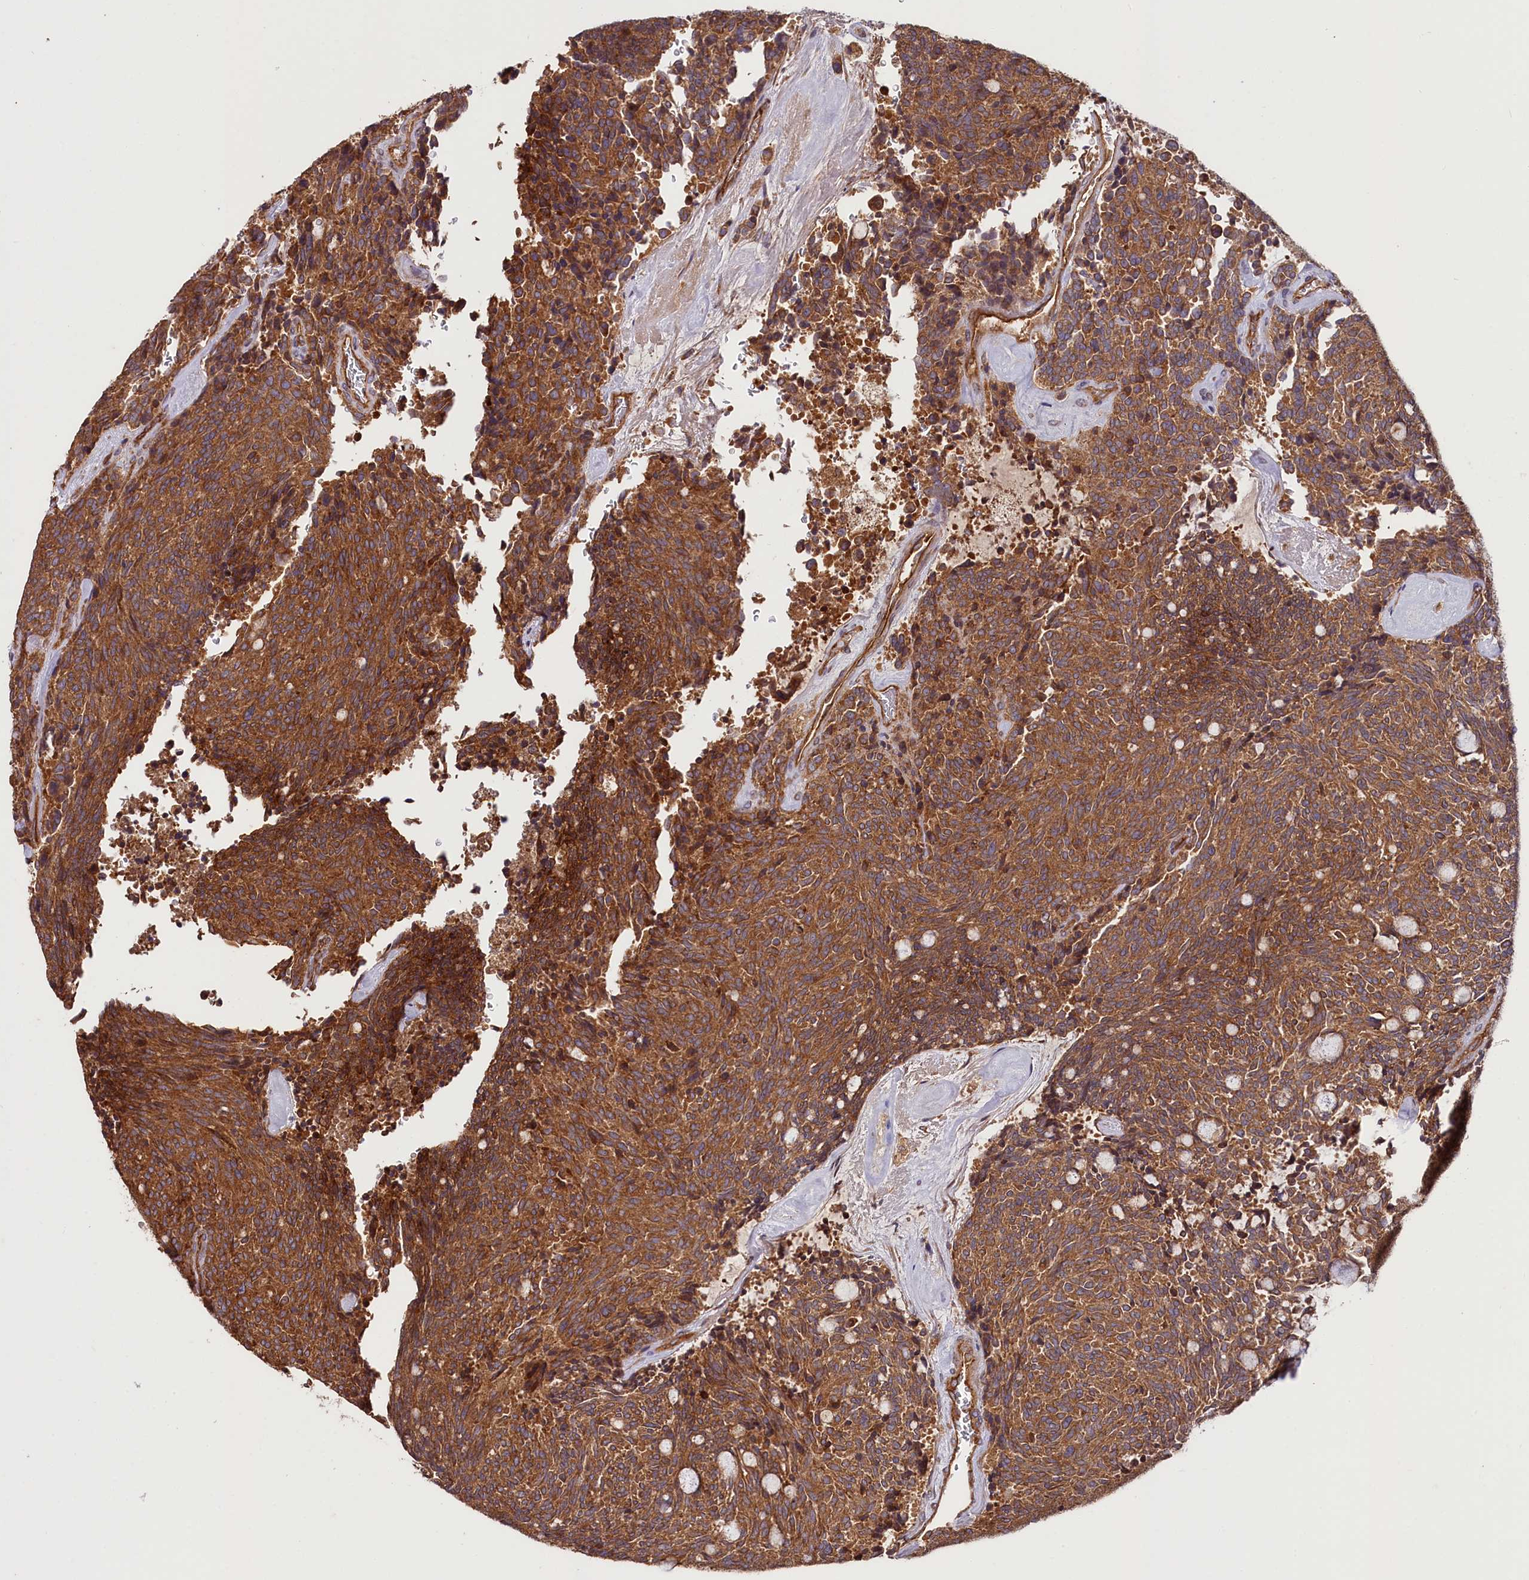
{"staining": {"intensity": "strong", "quantity": ">75%", "location": "cytoplasmic/membranous"}, "tissue": "carcinoid", "cell_type": "Tumor cells", "image_type": "cancer", "snomed": [{"axis": "morphology", "description": "Carcinoid, malignant, NOS"}, {"axis": "topography", "description": "Pancreas"}], "caption": "Brown immunohistochemical staining in carcinoid (malignant) reveals strong cytoplasmic/membranous staining in approximately >75% of tumor cells.", "gene": "CEP295", "patient": {"sex": "female", "age": 54}}